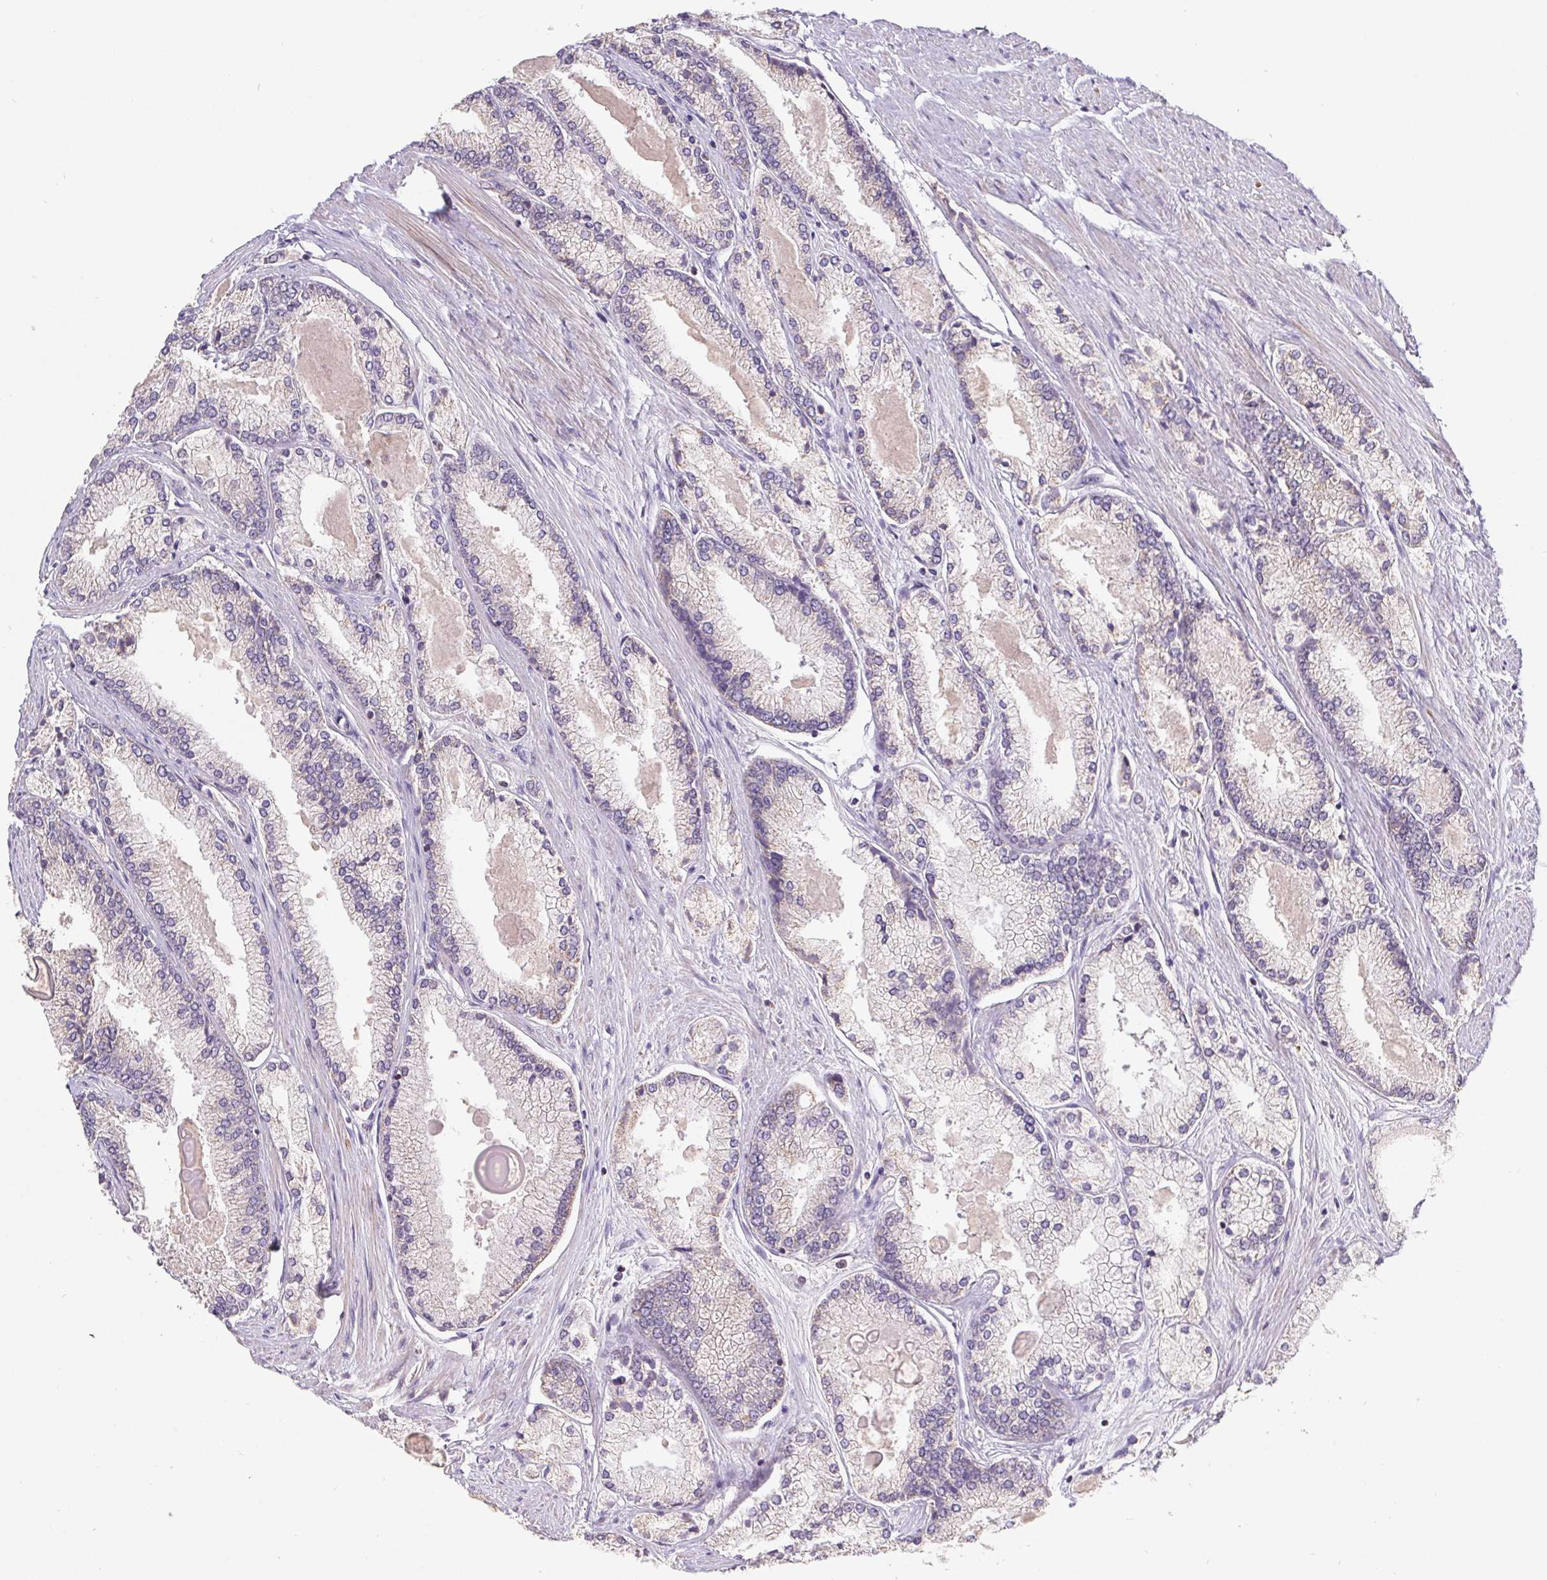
{"staining": {"intensity": "weak", "quantity": "<25%", "location": "cytoplasmic/membranous"}, "tissue": "prostate cancer", "cell_type": "Tumor cells", "image_type": "cancer", "snomed": [{"axis": "morphology", "description": "Adenocarcinoma, High grade"}, {"axis": "topography", "description": "Prostate"}], "caption": "An IHC image of prostate cancer is shown. There is no staining in tumor cells of prostate cancer. (Brightfield microscopy of DAB immunohistochemistry (IHC) at high magnification).", "gene": "EMC6", "patient": {"sex": "male", "age": 68}}